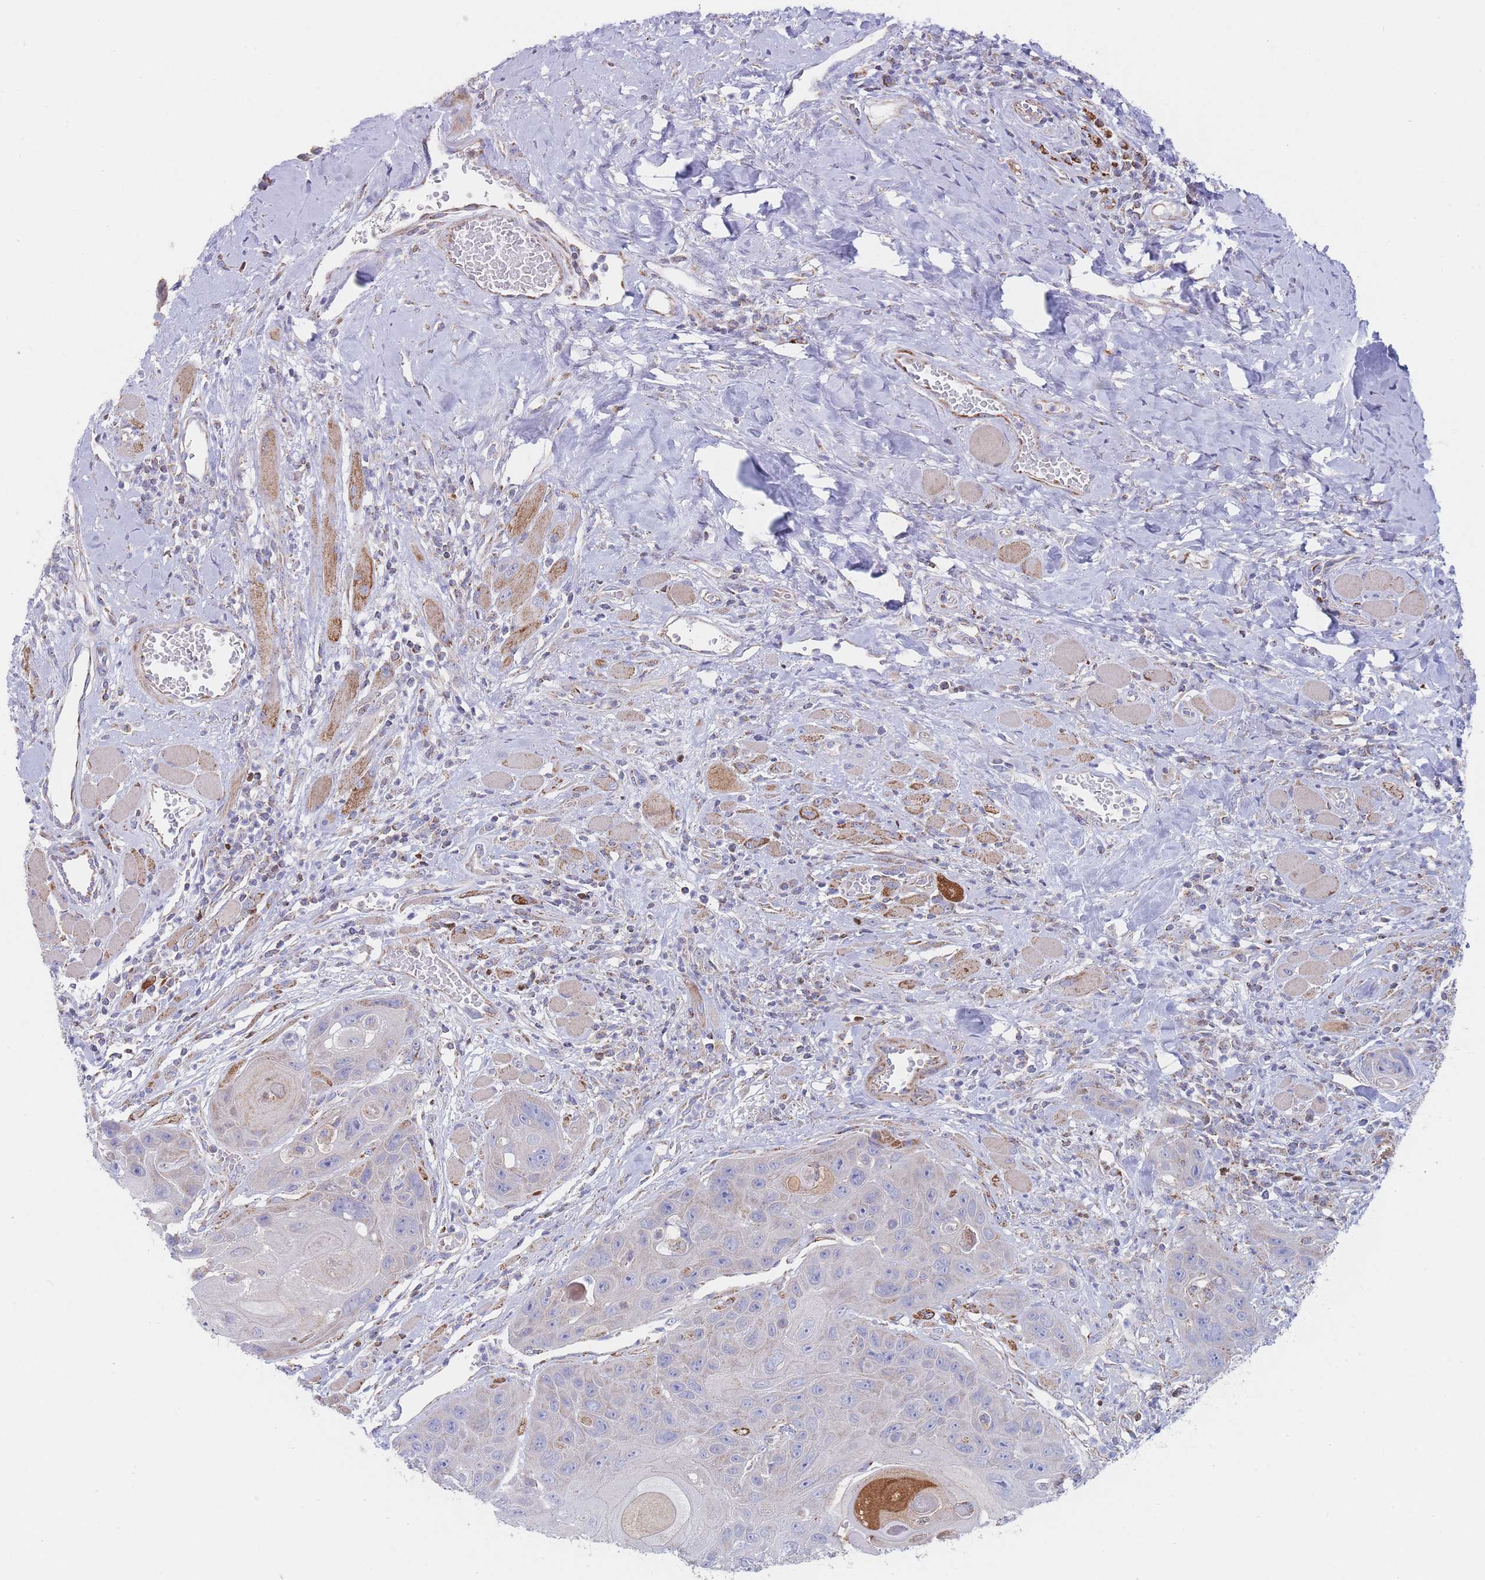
{"staining": {"intensity": "moderate", "quantity": "<25%", "location": "cytoplasmic/membranous"}, "tissue": "head and neck cancer", "cell_type": "Tumor cells", "image_type": "cancer", "snomed": [{"axis": "morphology", "description": "Squamous cell carcinoma, NOS"}, {"axis": "topography", "description": "Head-Neck"}], "caption": "The histopathology image displays a brown stain indicating the presence of a protein in the cytoplasmic/membranous of tumor cells in head and neck cancer (squamous cell carcinoma).", "gene": "IKZF4", "patient": {"sex": "female", "age": 59}}